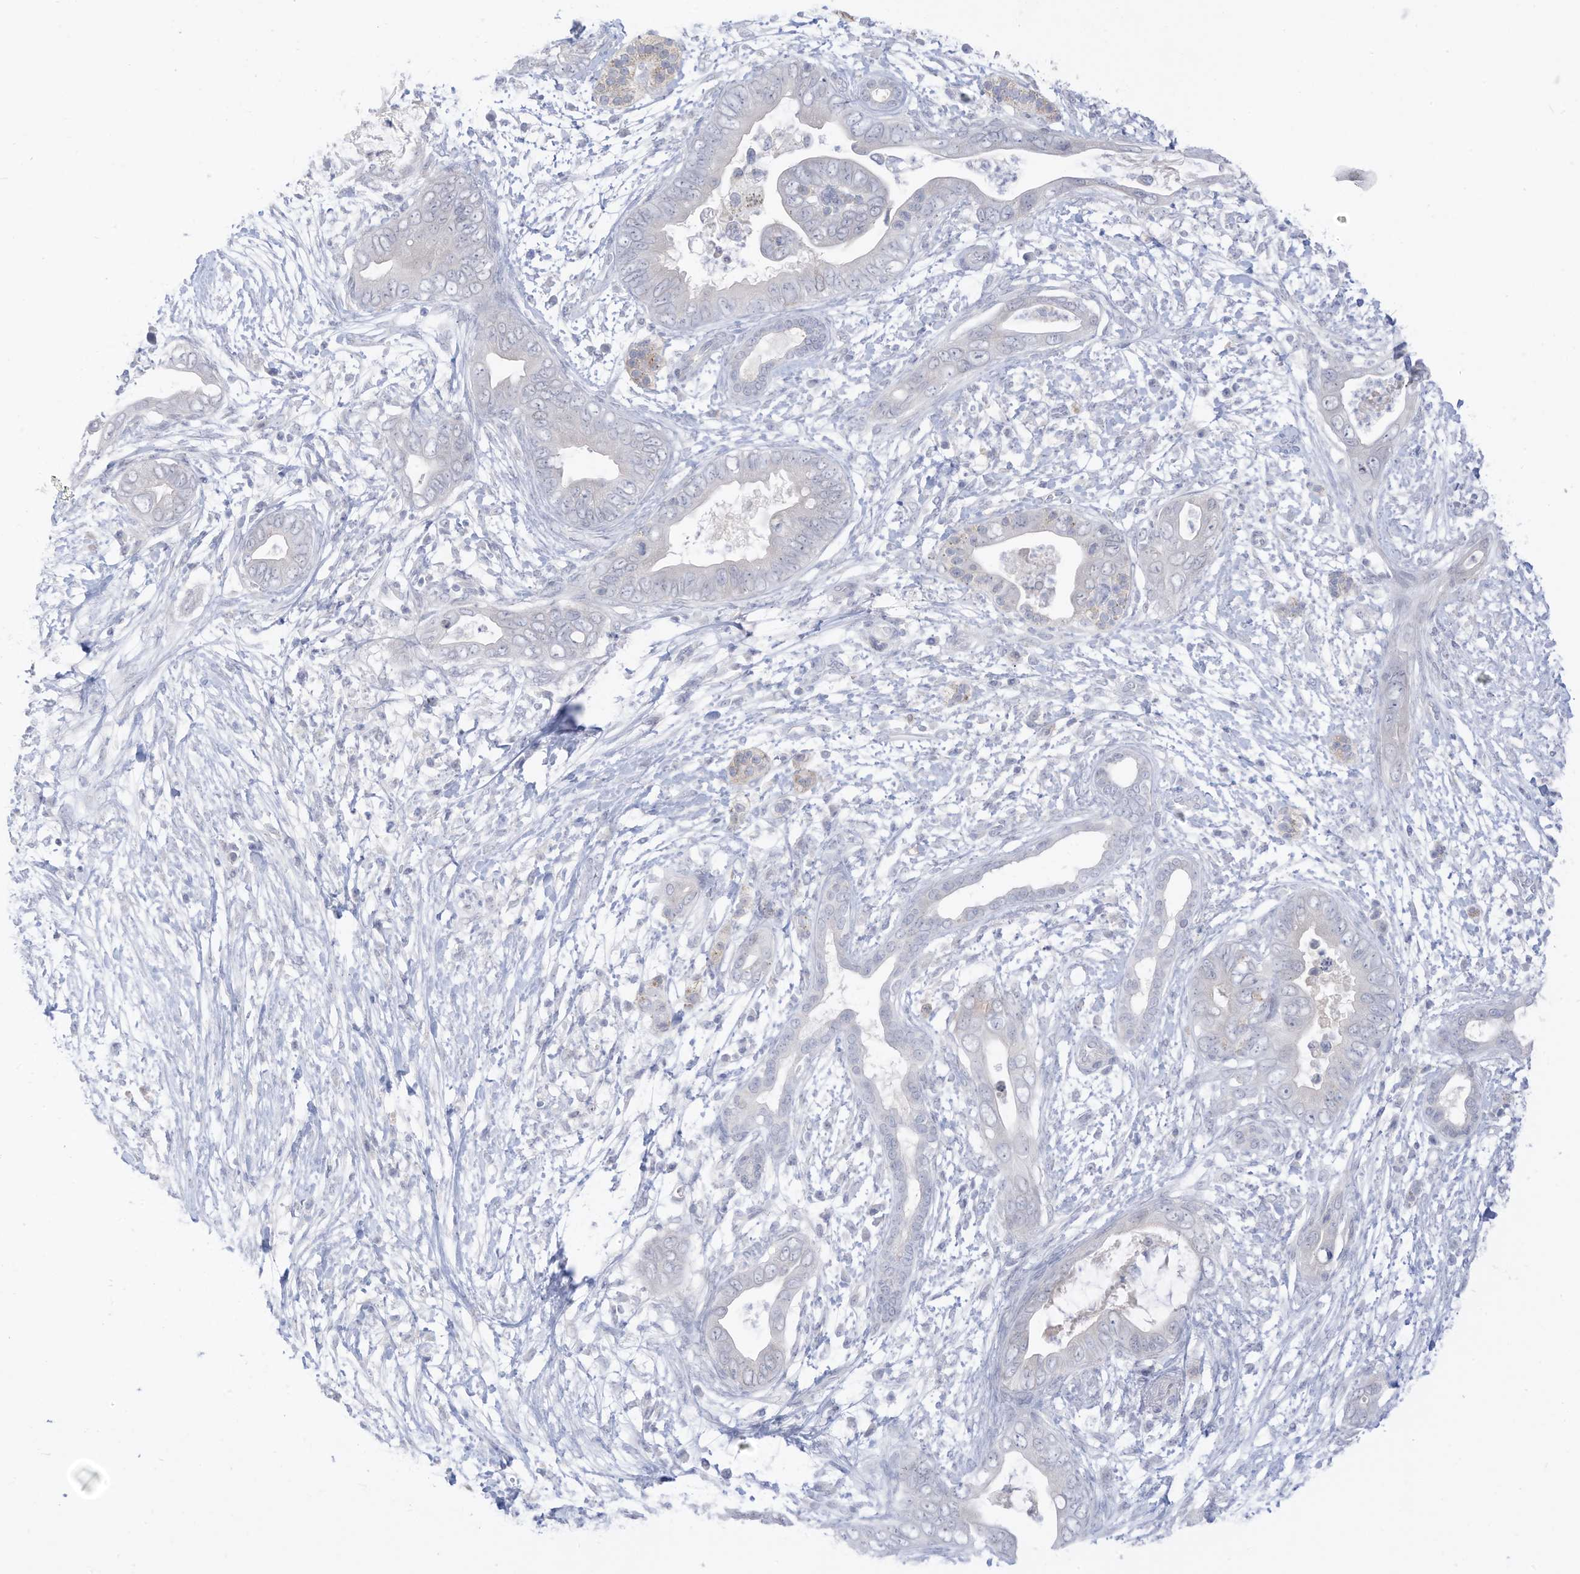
{"staining": {"intensity": "negative", "quantity": "none", "location": "none"}, "tissue": "pancreatic cancer", "cell_type": "Tumor cells", "image_type": "cancer", "snomed": [{"axis": "morphology", "description": "Adenocarcinoma, NOS"}, {"axis": "topography", "description": "Pancreas"}], "caption": "Image shows no protein expression in tumor cells of pancreatic cancer (adenocarcinoma) tissue.", "gene": "OGT", "patient": {"sex": "male", "age": 75}}